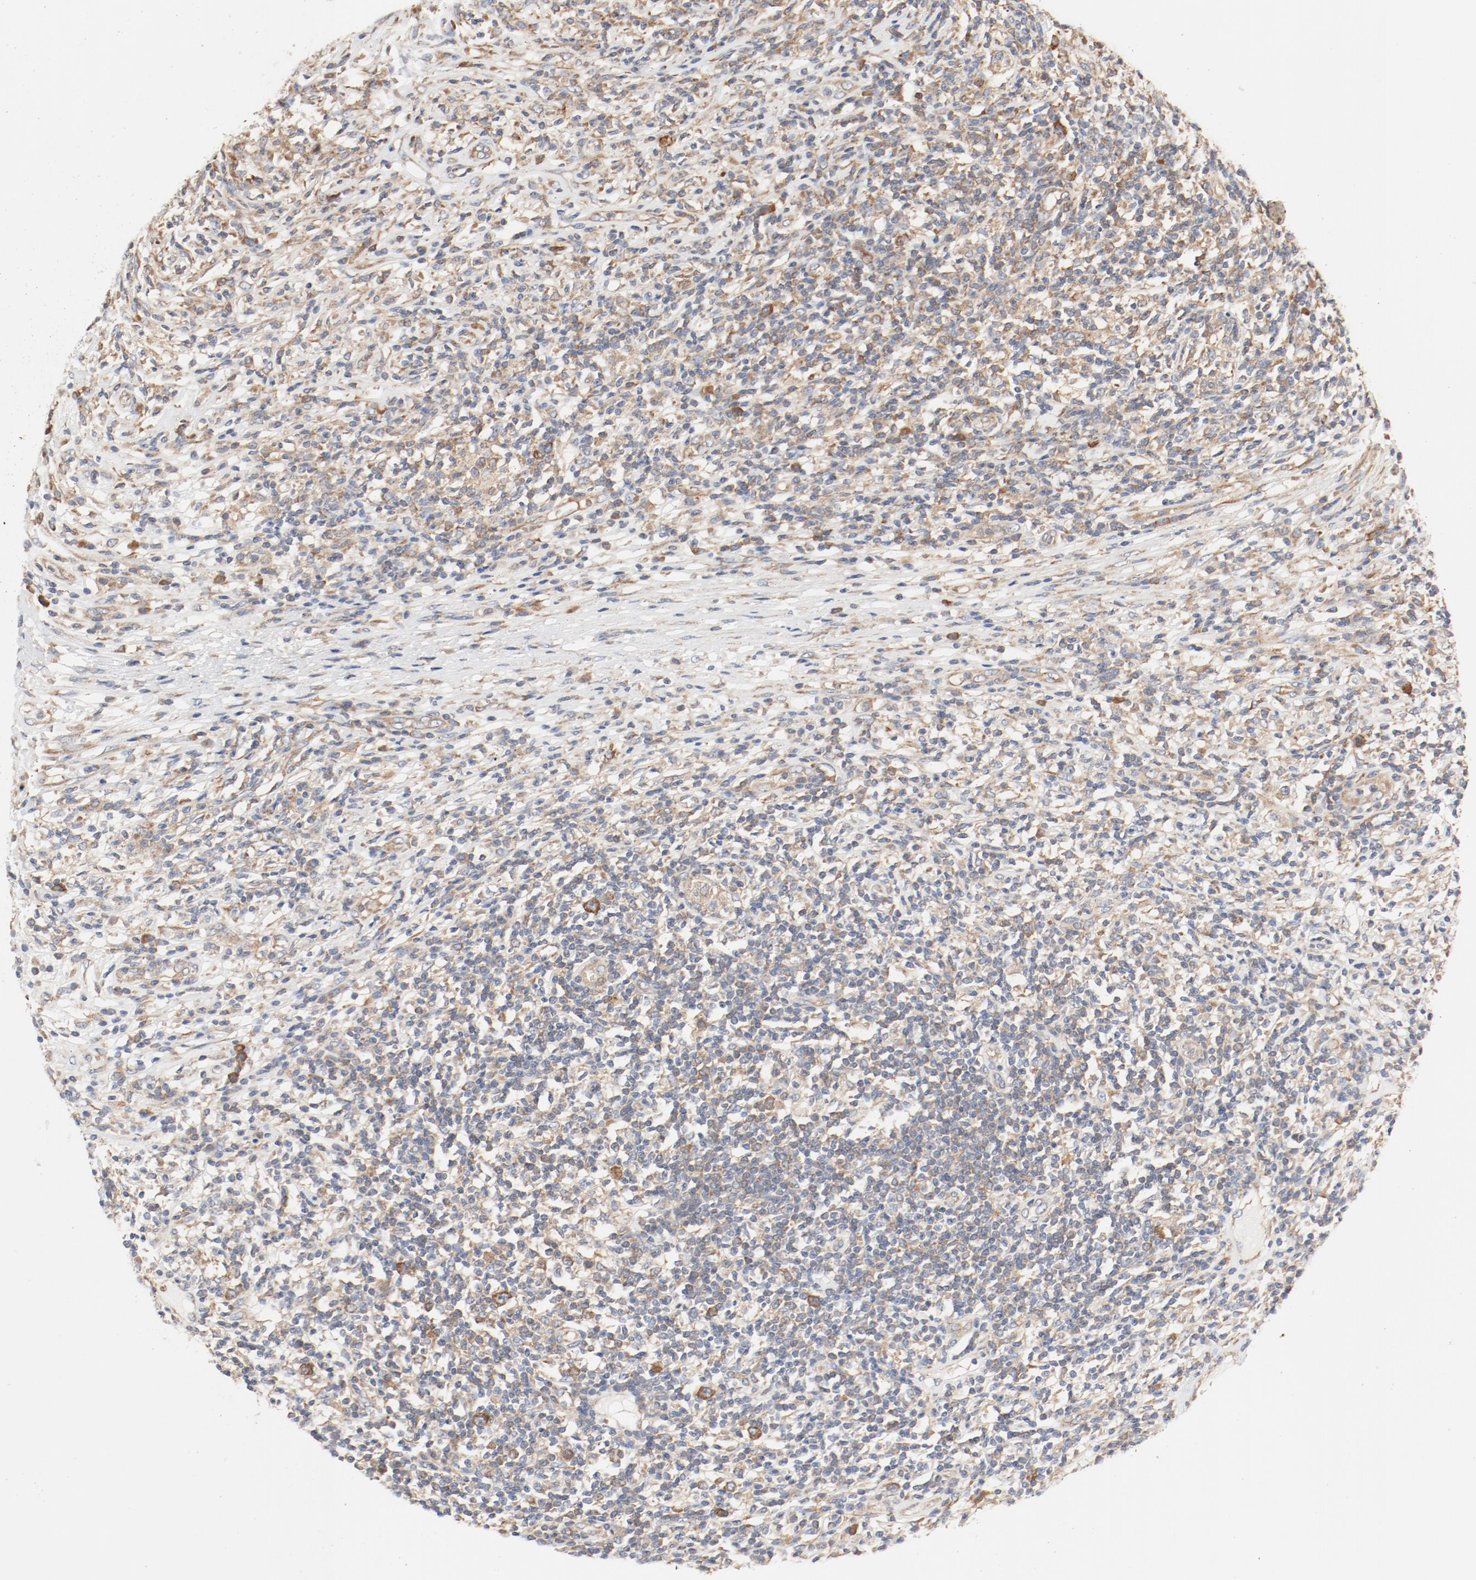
{"staining": {"intensity": "moderate", "quantity": ">75%", "location": "cytoplasmic/membranous"}, "tissue": "lymphoma", "cell_type": "Tumor cells", "image_type": "cancer", "snomed": [{"axis": "morphology", "description": "Malignant lymphoma, non-Hodgkin's type, High grade"}, {"axis": "topography", "description": "Lymph node"}], "caption": "DAB (3,3'-diaminobenzidine) immunohistochemical staining of human lymphoma shows moderate cytoplasmic/membranous protein positivity in about >75% of tumor cells. (DAB (3,3'-diaminobenzidine) = brown stain, brightfield microscopy at high magnification).", "gene": "RPS6", "patient": {"sex": "female", "age": 84}}